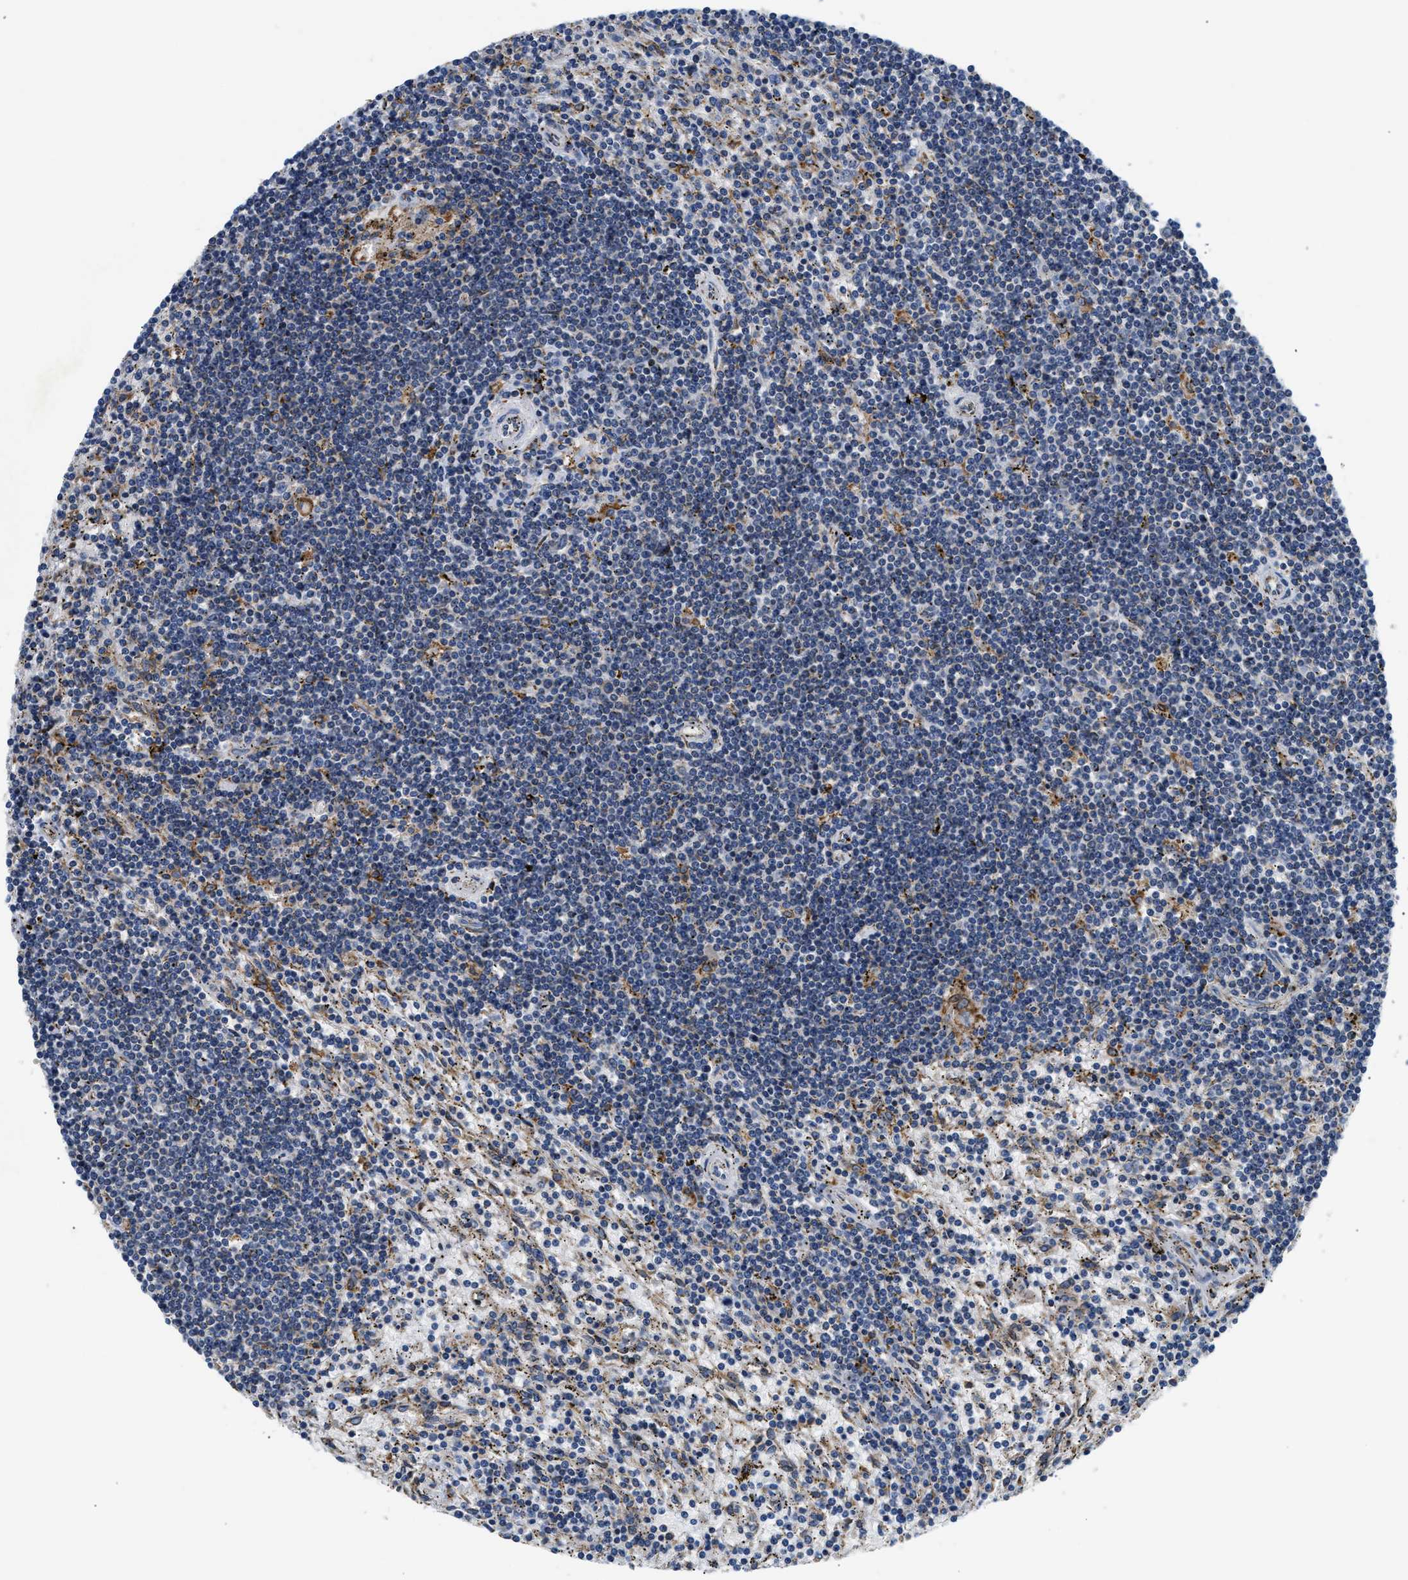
{"staining": {"intensity": "negative", "quantity": "none", "location": "none"}, "tissue": "lymphoma", "cell_type": "Tumor cells", "image_type": "cancer", "snomed": [{"axis": "morphology", "description": "Malignant lymphoma, non-Hodgkin's type, Low grade"}, {"axis": "topography", "description": "Spleen"}], "caption": "DAB (3,3'-diaminobenzidine) immunohistochemical staining of lymphoma displays no significant staining in tumor cells. (DAB IHC visualized using brightfield microscopy, high magnification).", "gene": "HDHD3", "patient": {"sex": "male", "age": 76}}